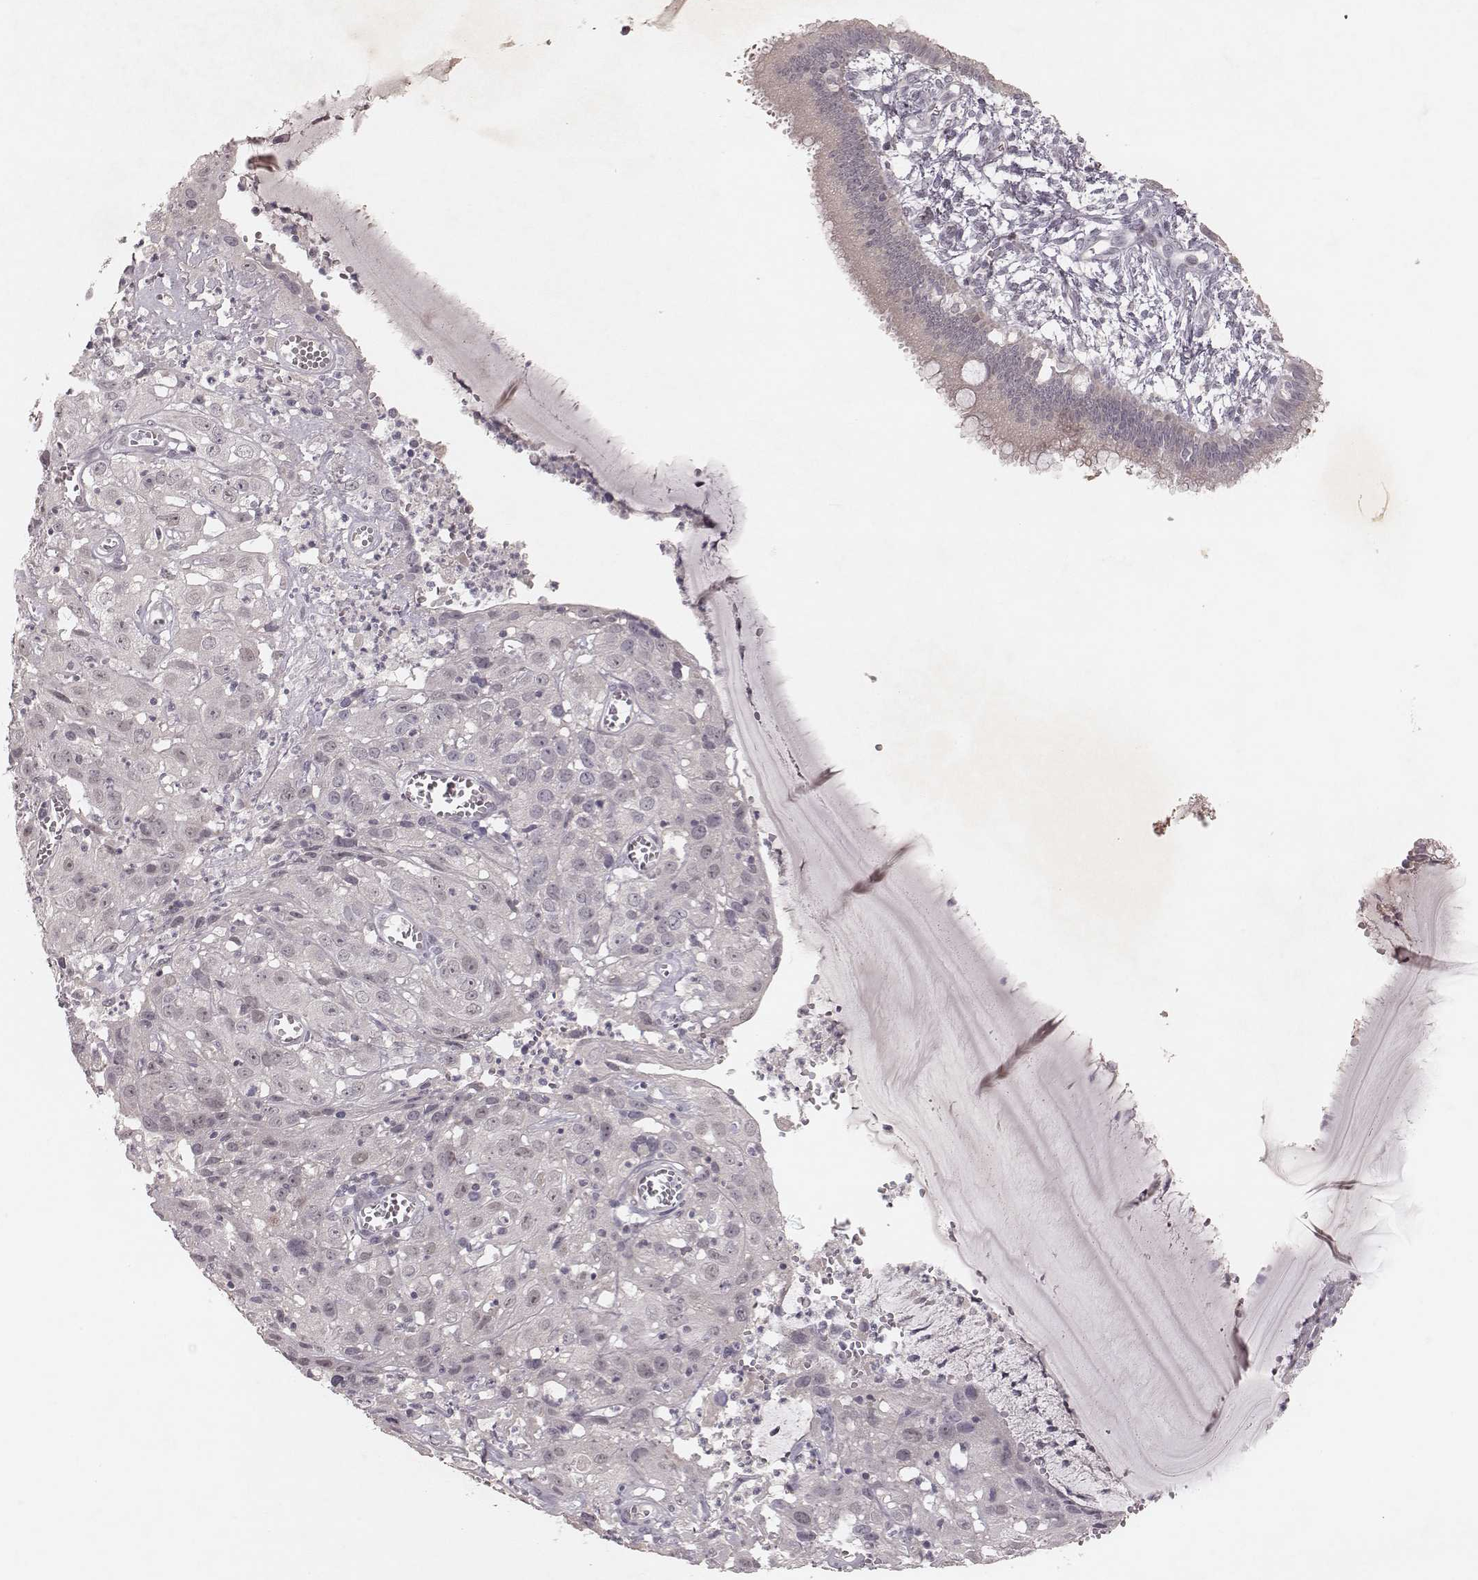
{"staining": {"intensity": "negative", "quantity": "none", "location": "none"}, "tissue": "cervical cancer", "cell_type": "Tumor cells", "image_type": "cancer", "snomed": [{"axis": "morphology", "description": "Squamous cell carcinoma, NOS"}, {"axis": "topography", "description": "Cervix"}], "caption": "Immunohistochemistry (IHC) of human cervical cancer (squamous cell carcinoma) demonstrates no positivity in tumor cells.", "gene": "FAM13B", "patient": {"sex": "female", "age": 32}}